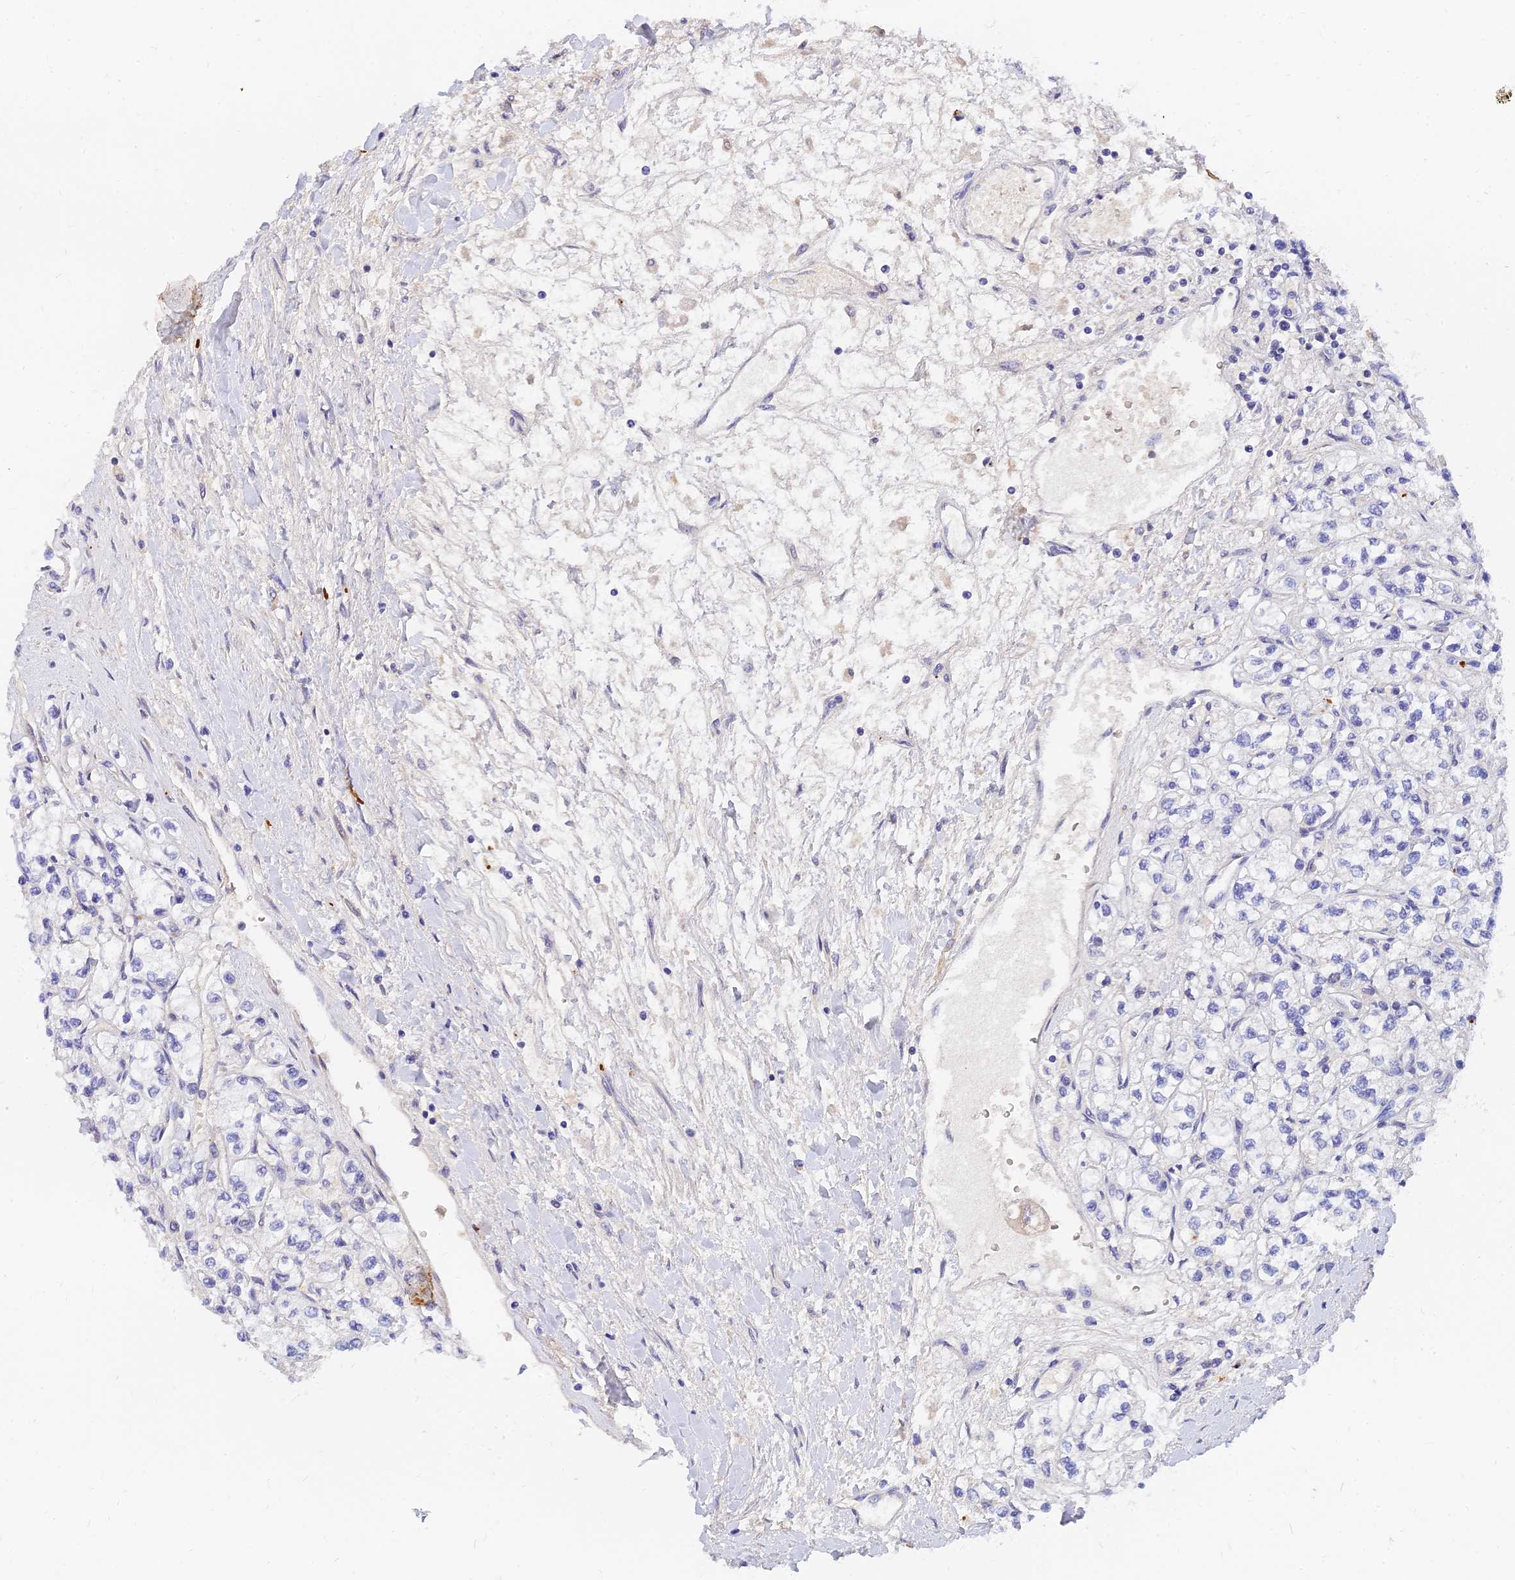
{"staining": {"intensity": "negative", "quantity": "none", "location": "none"}, "tissue": "renal cancer", "cell_type": "Tumor cells", "image_type": "cancer", "snomed": [{"axis": "morphology", "description": "Adenocarcinoma, NOS"}, {"axis": "topography", "description": "Kidney"}], "caption": "This is an IHC micrograph of adenocarcinoma (renal). There is no staining in tumor cells.", "gene": "ANKS4B", "patient": {"sex": "male", "age": 80}}